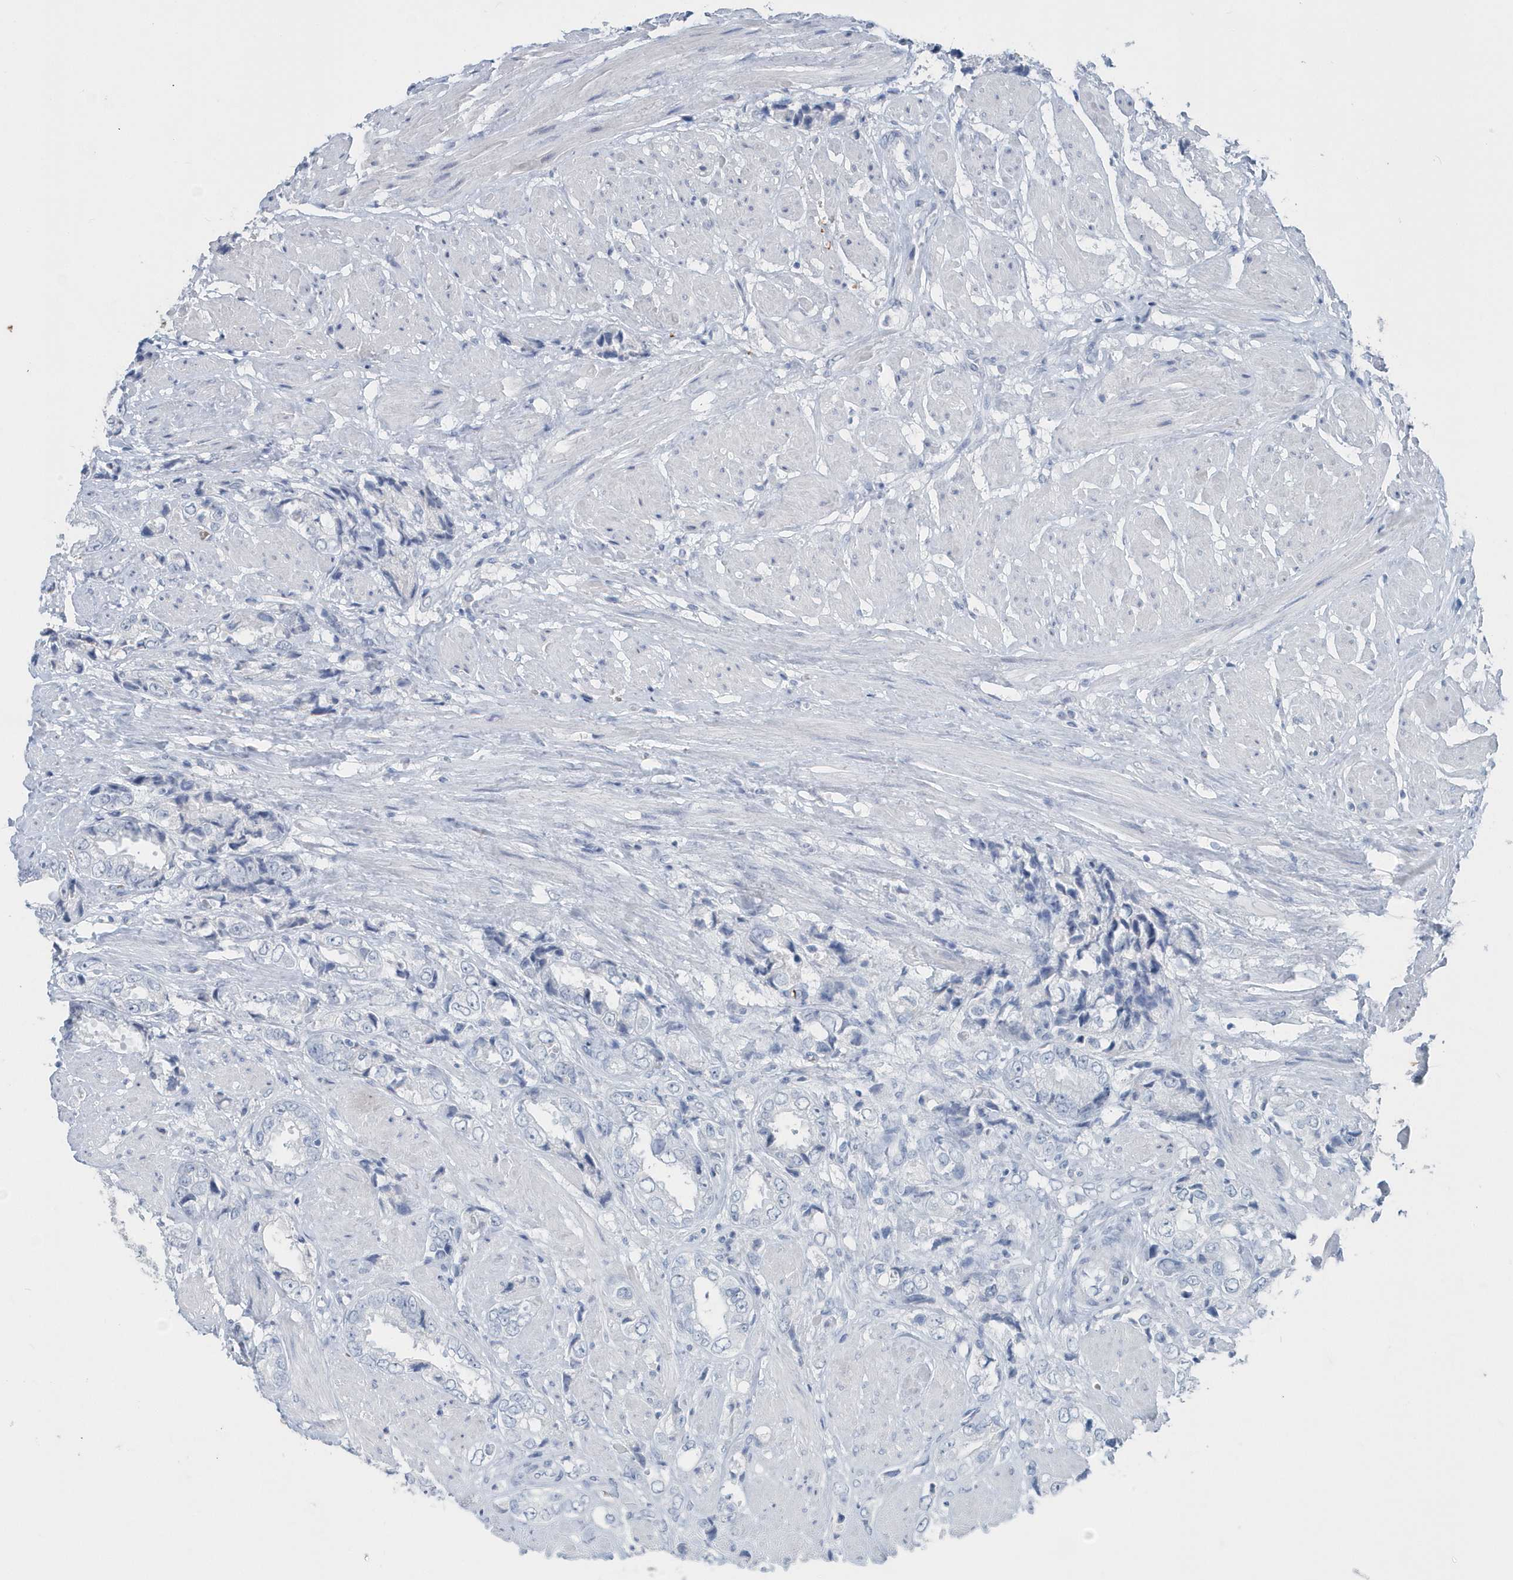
{"staining": {"intensity": "negative", "quantity": "none", "location": "none"}, "tissue": "prostate cancer", "cell_type": "Tumor cells", "image_type": "cancer", "snomed": [{"axis": "morphology", "description": "Adenocarcinoma, High grade"}, {"axis": "topography", "description": "Prostate"}], "caption": "Human prostate adenocarcinoma (high-grade) stained for a protein using IHC exhibits no positivity in tumor cells.", "gene": "HBA2", "patient": {"sex": "male", "age": 61}}